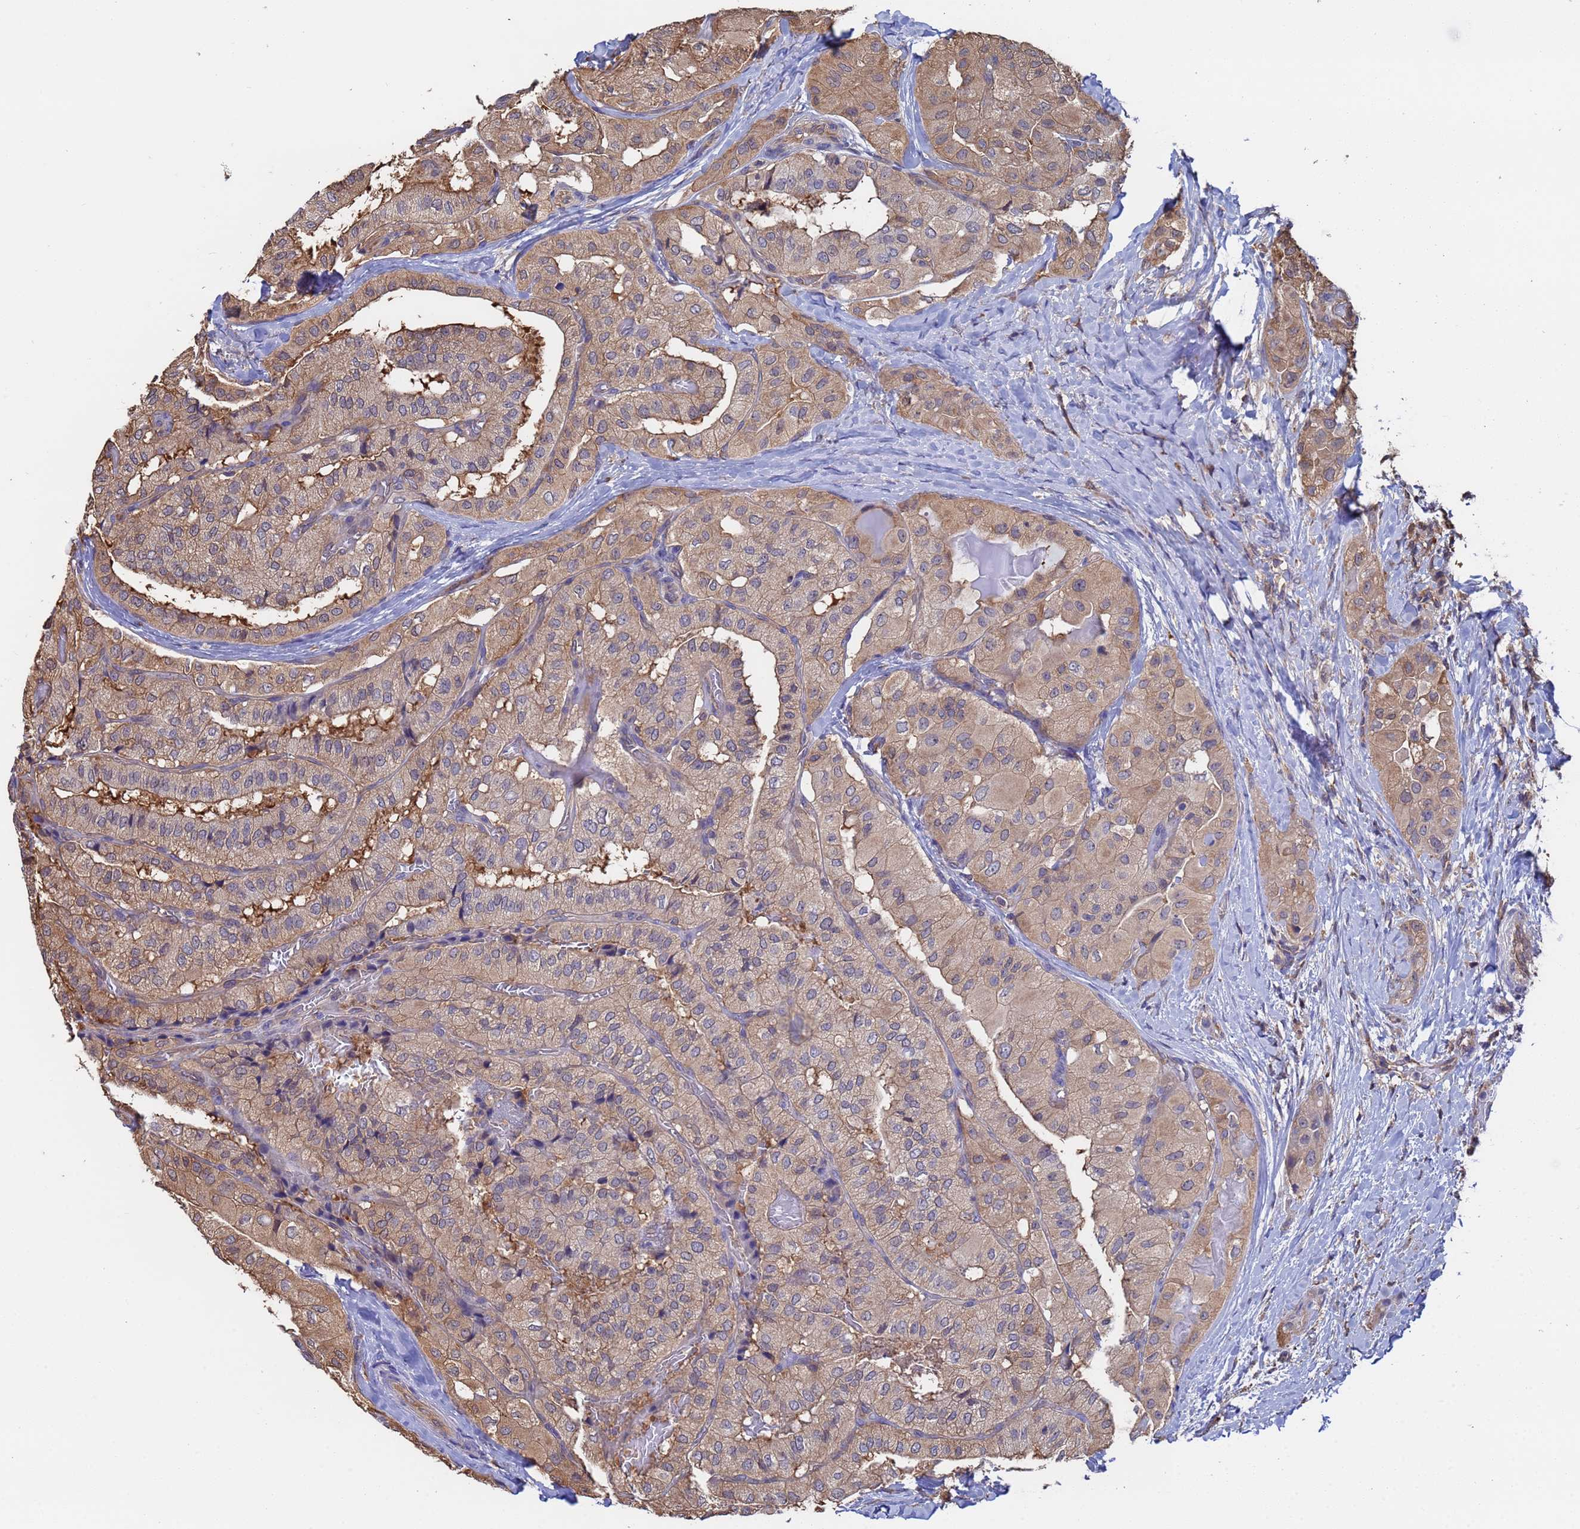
{"staining": {"intensity": "moderate", "quantity": ">75%", "location": "cytoplasmic/membranous"}, "tissue": "thyroid cancer", "cell_type": "Tumor cells", "image_type": "cancer", "snomed": [{"axis": "morphology", "description": "Normal tissue, NOS"}, {"axis": "morphology", "description": "Papillary adenocarcinoma, NOS"}, {"axis": "topography", "description": "Thyroid gland"}], "caption": "A micrograph of thyroid cancer (papillary adenocarcinoma) stained for a protein shows moderate cytoplasmic/membranous brown staining in tumor cells. (DAB (3,3'-diaminobenzidine) = brown stain, brightfield microscopy at high magnification).", "gene": "FAM25A", "patient": {"sex": "female", "age": 59}}